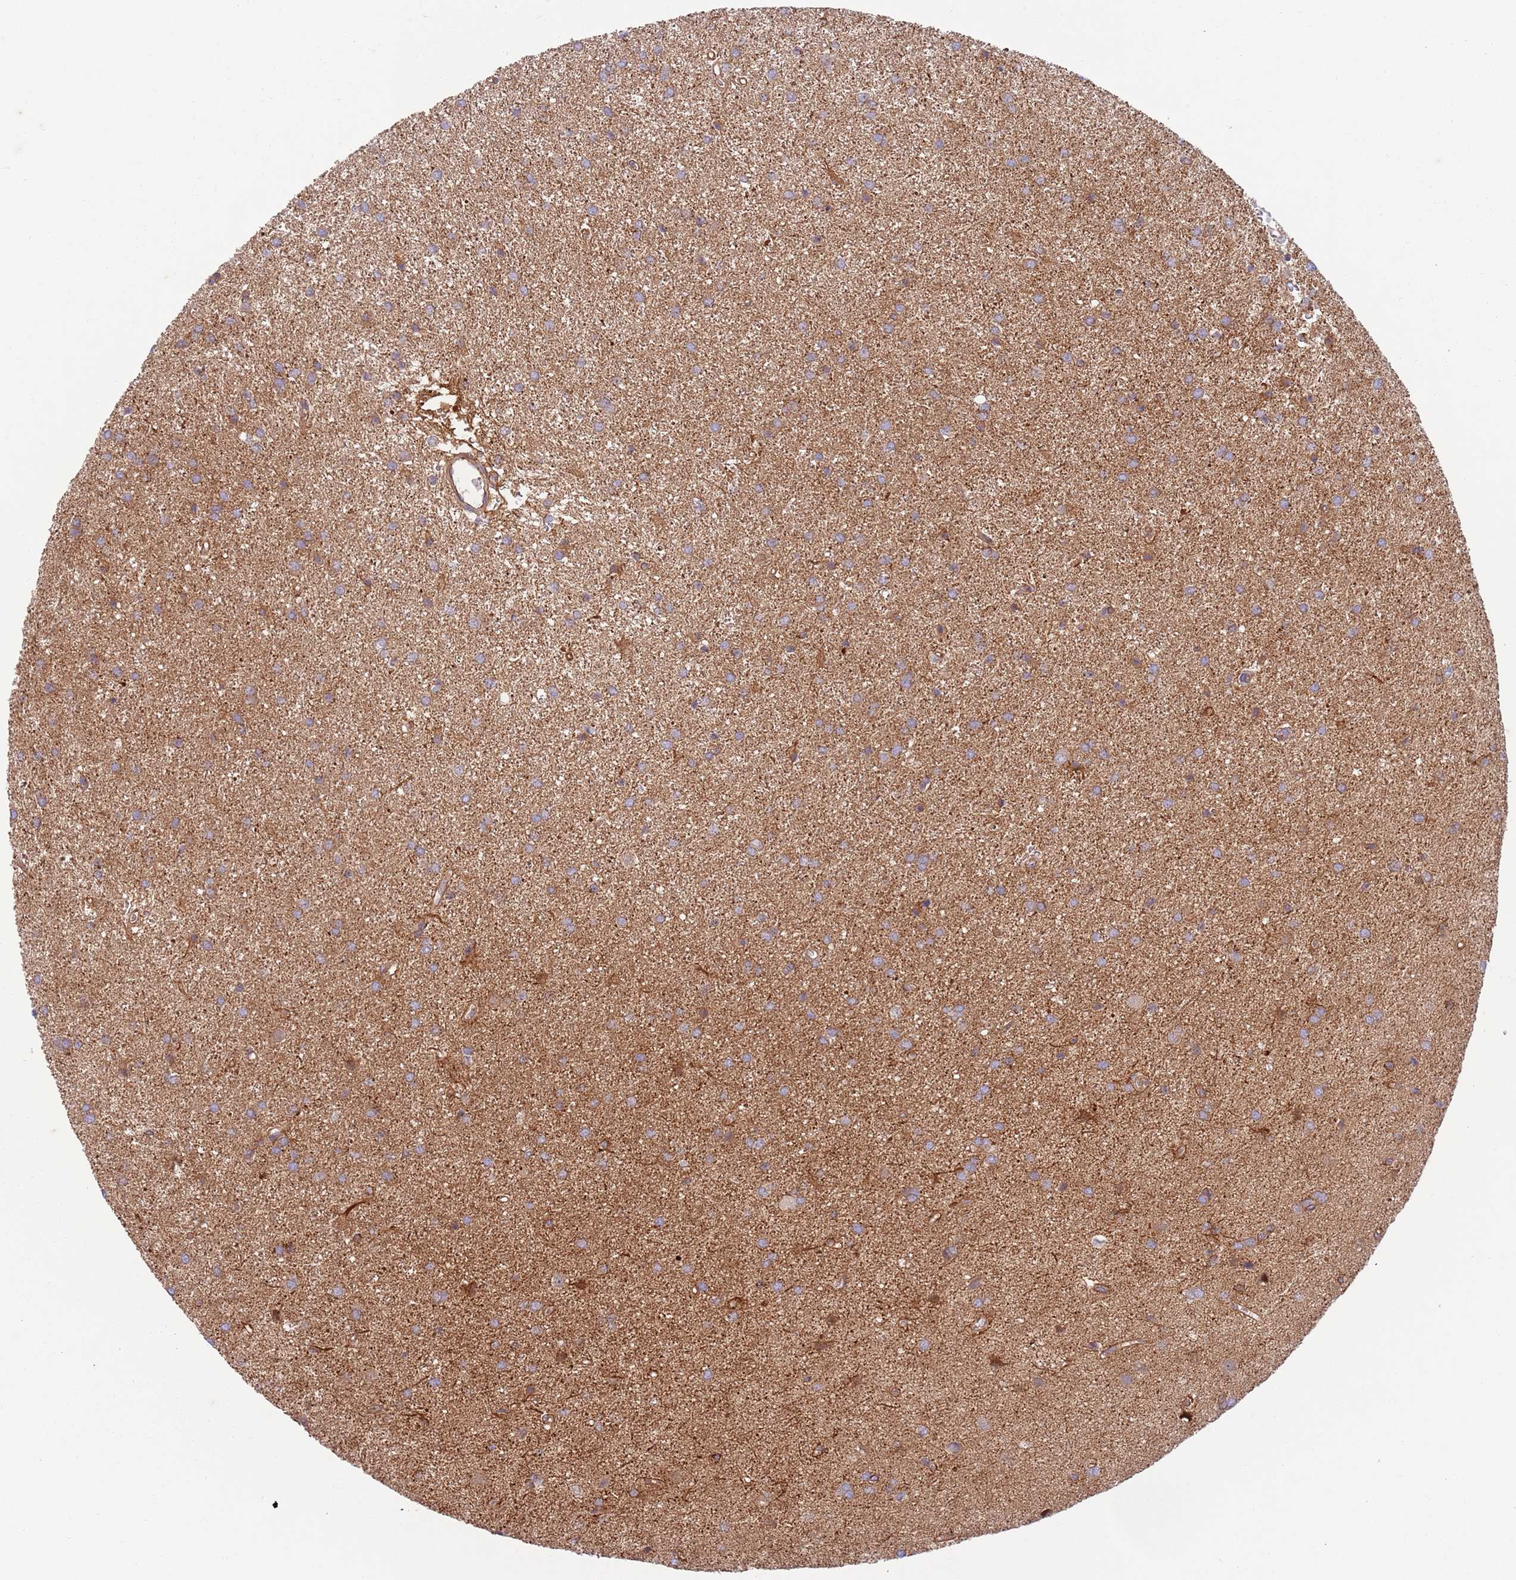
{"staining": {"intensity": "weak", "quantity": "<25%", "location": "cytoplasmic/membranous"}, "tissue": "glioma", "cell_type": "Tumor cells", "image_type": "cancer", "snomed": [{"axis": "morphology", "description": "Glioma, malignant, High grade"}, {"axis": "topography", "description": "Brain"}], "caption": "High power microscopy photomicrograph of an immunohistochemistry (IHC) image of malignant high-grade glioma, revealing no significant staining in tumor cells.", "gene": "ZMYM5", "patient": {"sex": "female", "age": 50}}